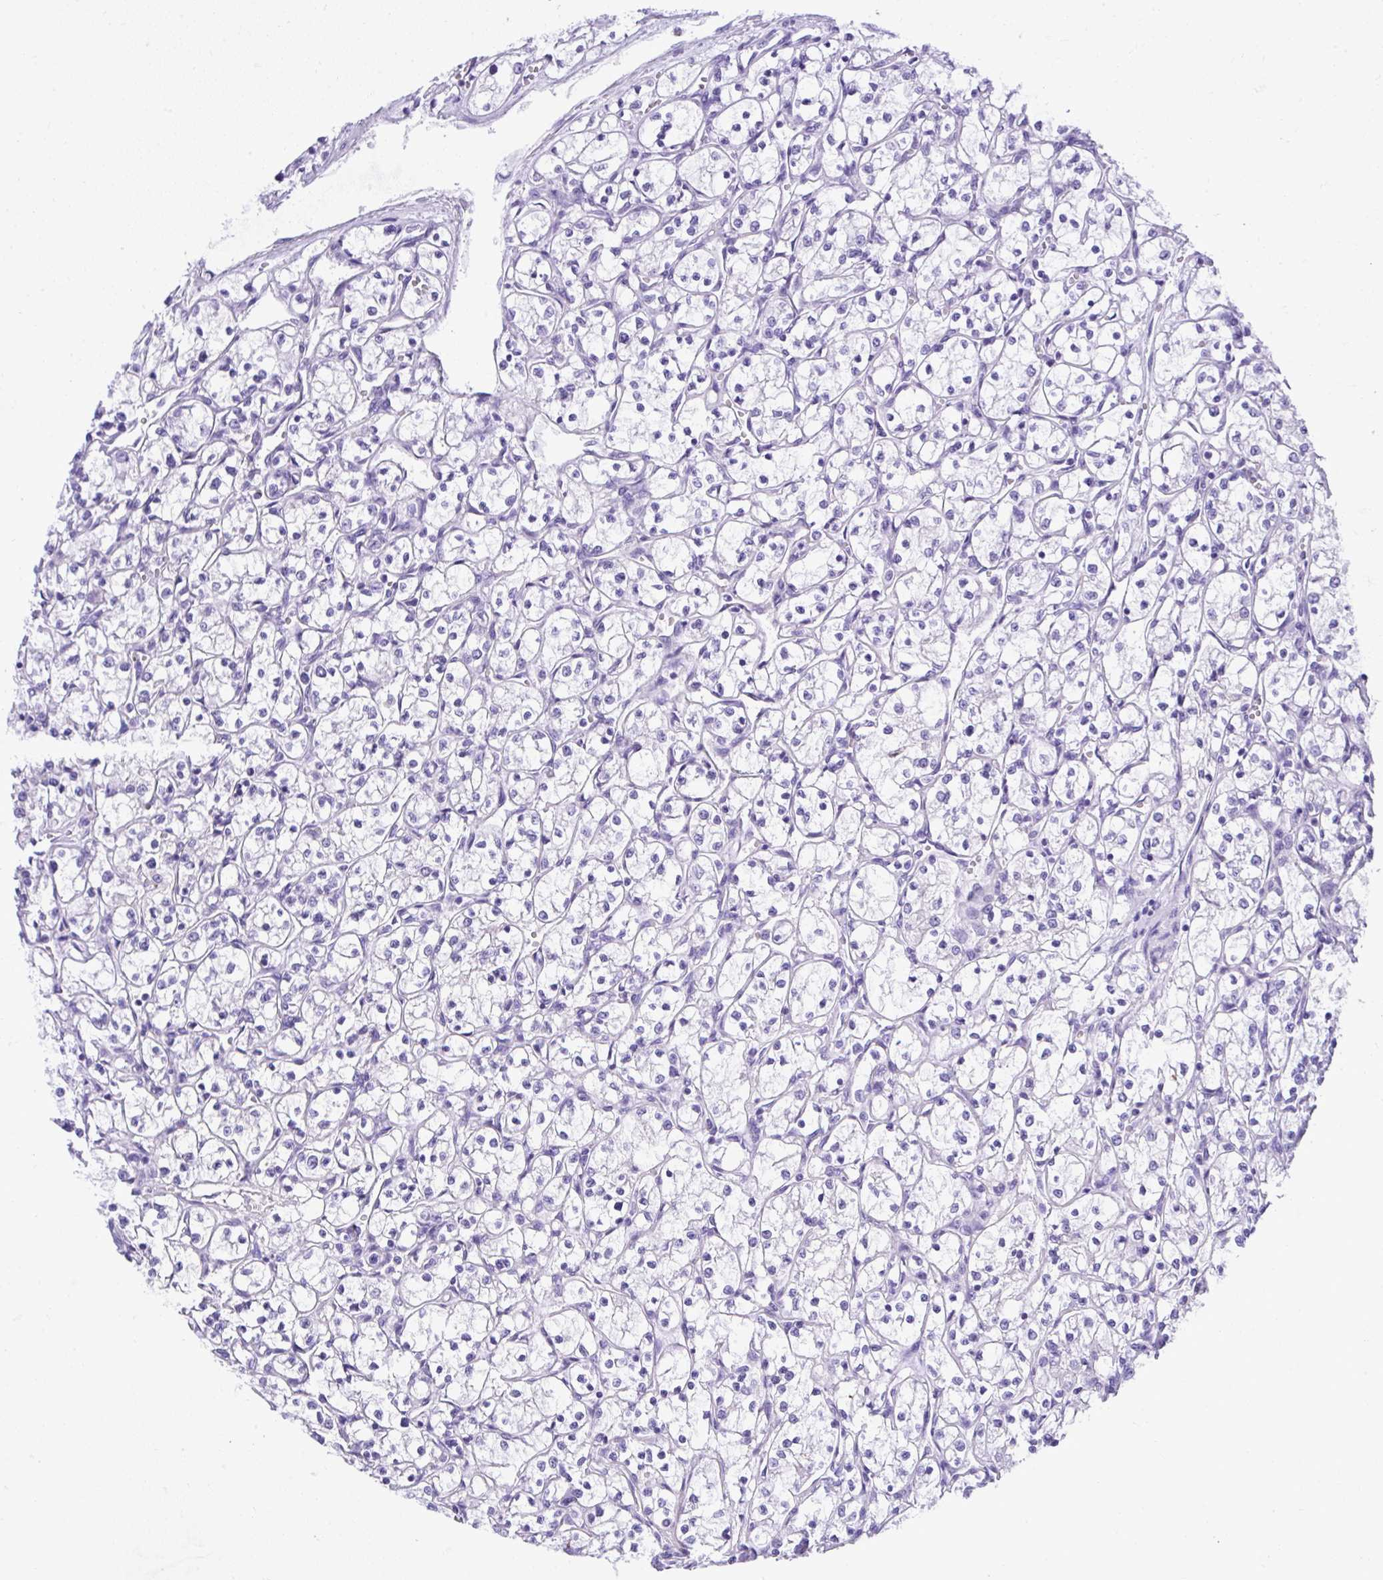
{"staining": {"intensity": "negative", "quantity": "none", "location": "none"}, "tissue": "renal cancer", "cell_type": "Tumor cells", "image_type": "cancer", "snomed": [{"axis": "morphology", "description": "Adenocarcinoma, NOS"}, {"axis": "topography", "description": "Kidney"}], "caption": "Tumor cells are negative for protein expression in human renal cancer (adenocarcinoma).", "gene": "ST6GALNAC3", "patient": {"sex": "female", "age": 69}}